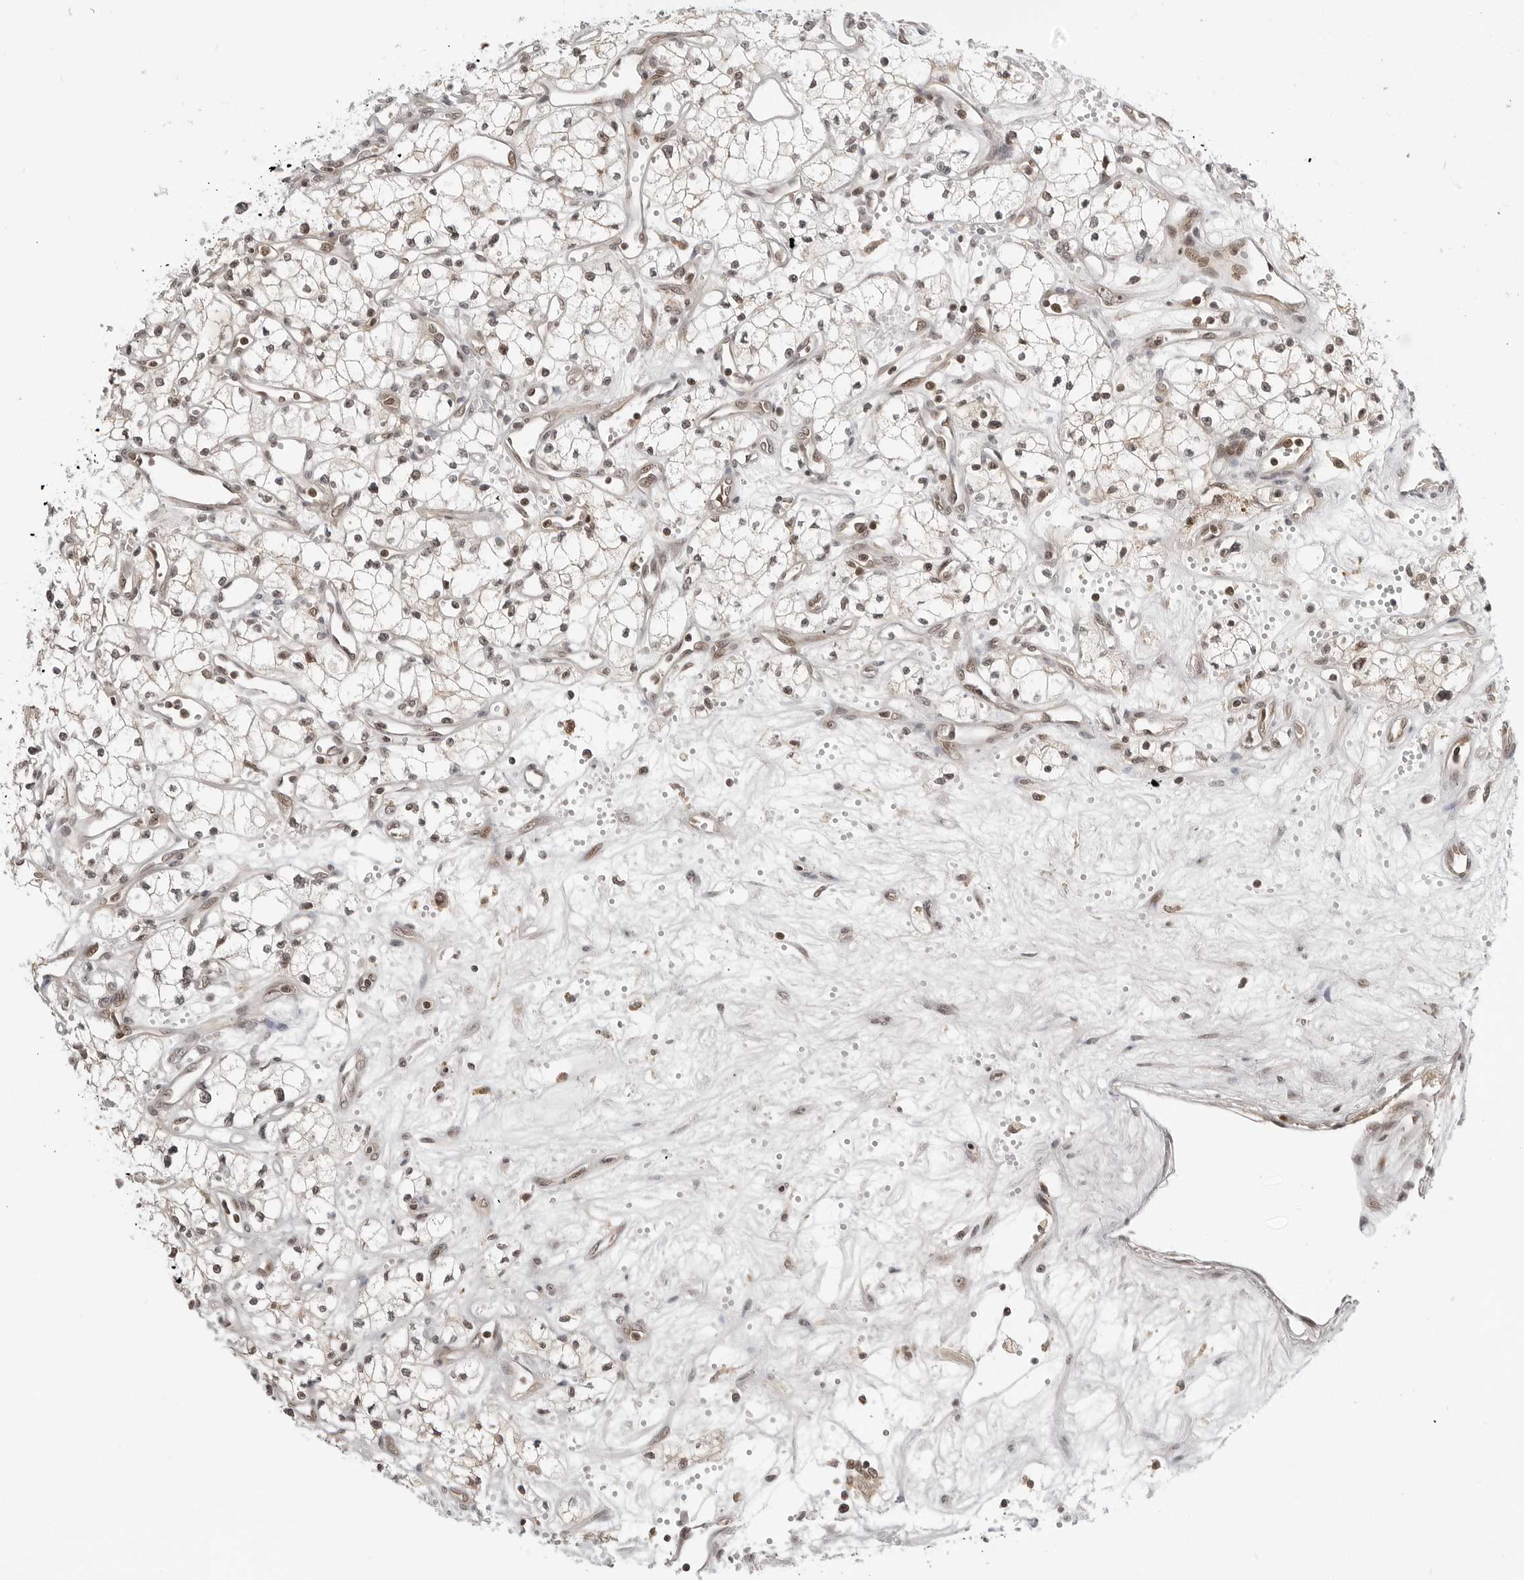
{"staining": {"intensity": "moderate", "quantity": ">75%", "location": "nuclear"}, "tissue": "renal cancer", "cell_type": "Tumor cells", "image_type": "cancer", "snomed": [{"axis": "morphology", "description": "Adenocarcinoma, NOS"}, {"axis": "topography", "description": "Kidney"}], "caption": "Immunohistochemical staining of human renal adenocarcinoma demonstrates medium levels of moderate nuclear expression in about >75% of tumor cells.", "gene": "C8orf33", "patient": {"sex": "male", "age": 59}}